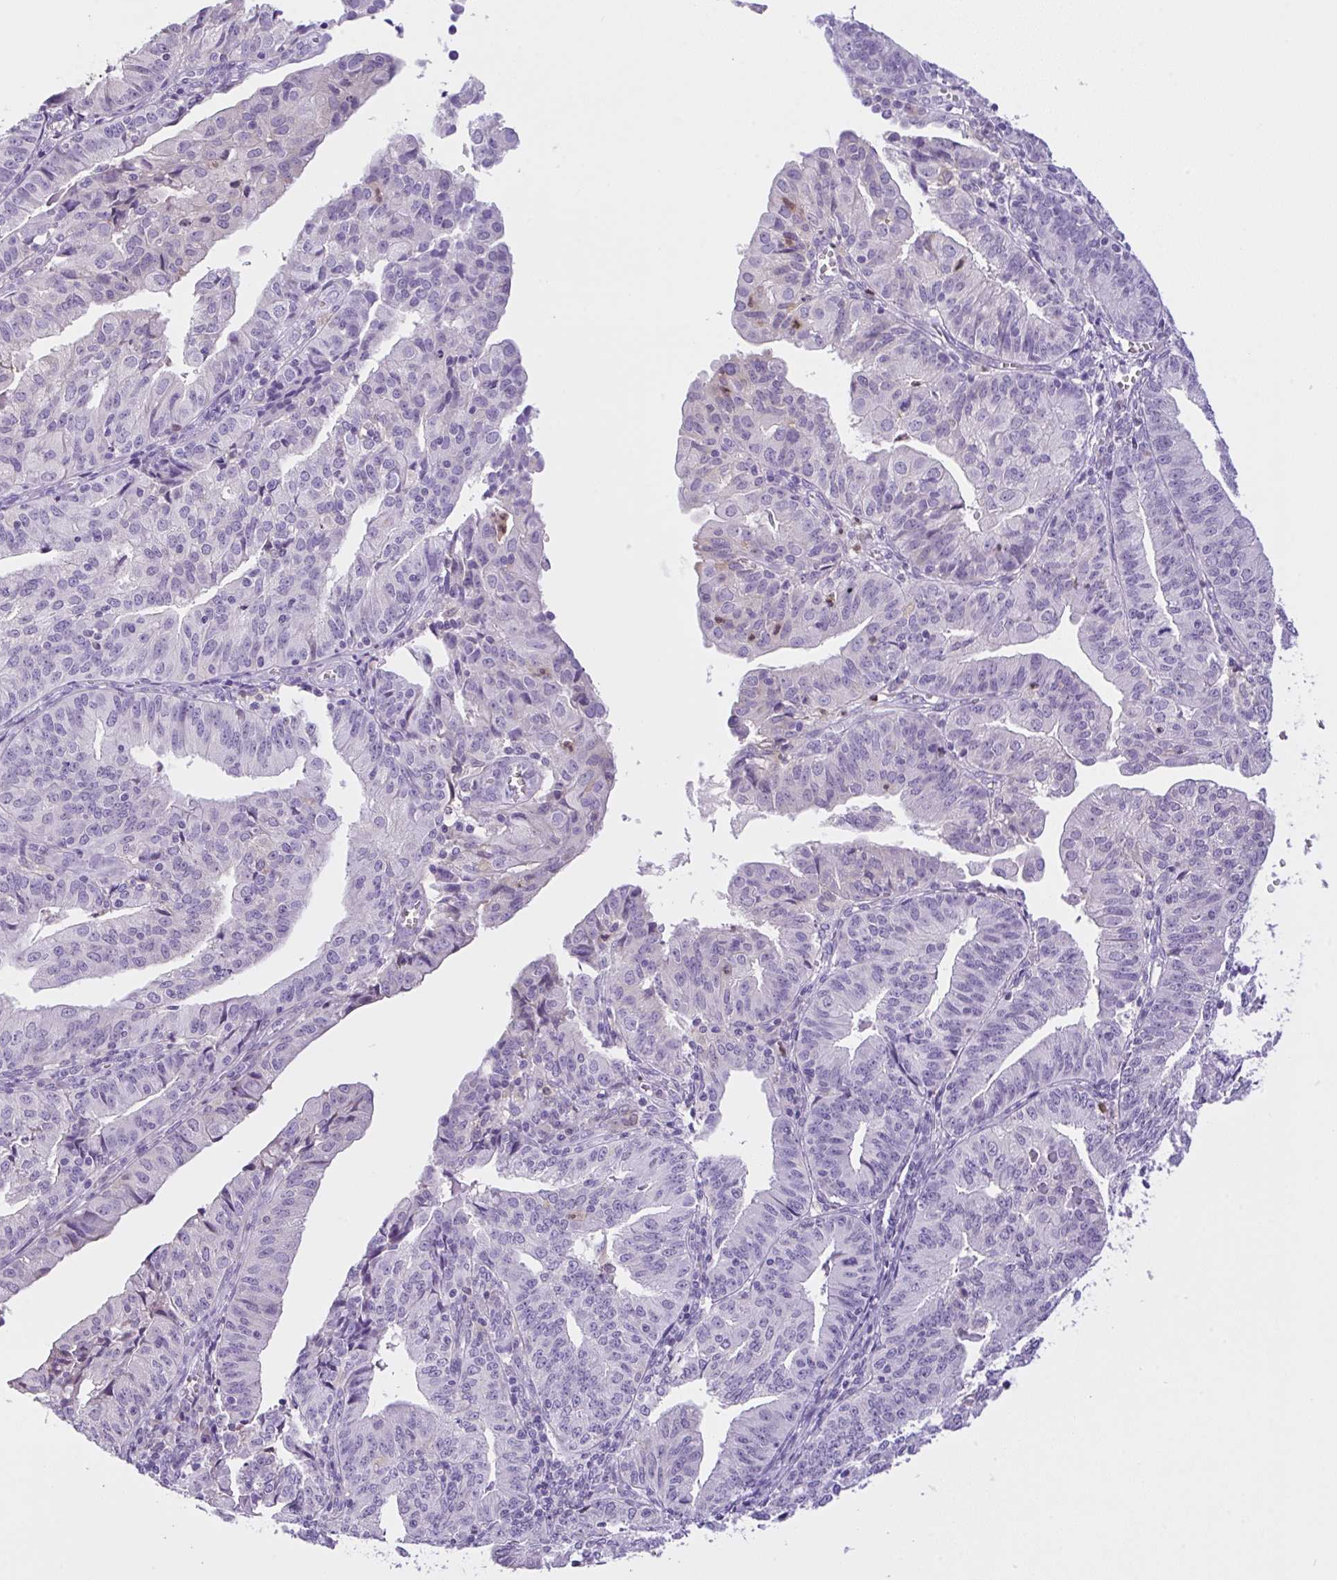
{"staining": {"intensity": "negative", "quantity": "none", "location": "none"}, "tissue": "endometrial cancer", "cell_type": "Tumor cells", "image_type": "cancer", "snomed": [{"axis": "morphology", "description": "Adenocarcinoma, NOS"}, {"axis": "topography", "description": "Endometrium"}], "caption": "DAB (3,3'-diaminobenzidine) immunohistochemical staining of human adenocarcinoma (endometrial) shows no significant positivity in tumor cells. Brightfield microscopy of immunohistochemistry stained with DAB (brown) and hematoxylin (blue), captured at high magnification.", "gene": "NCF1", "patient": {"sex": "female", "age": 56}}